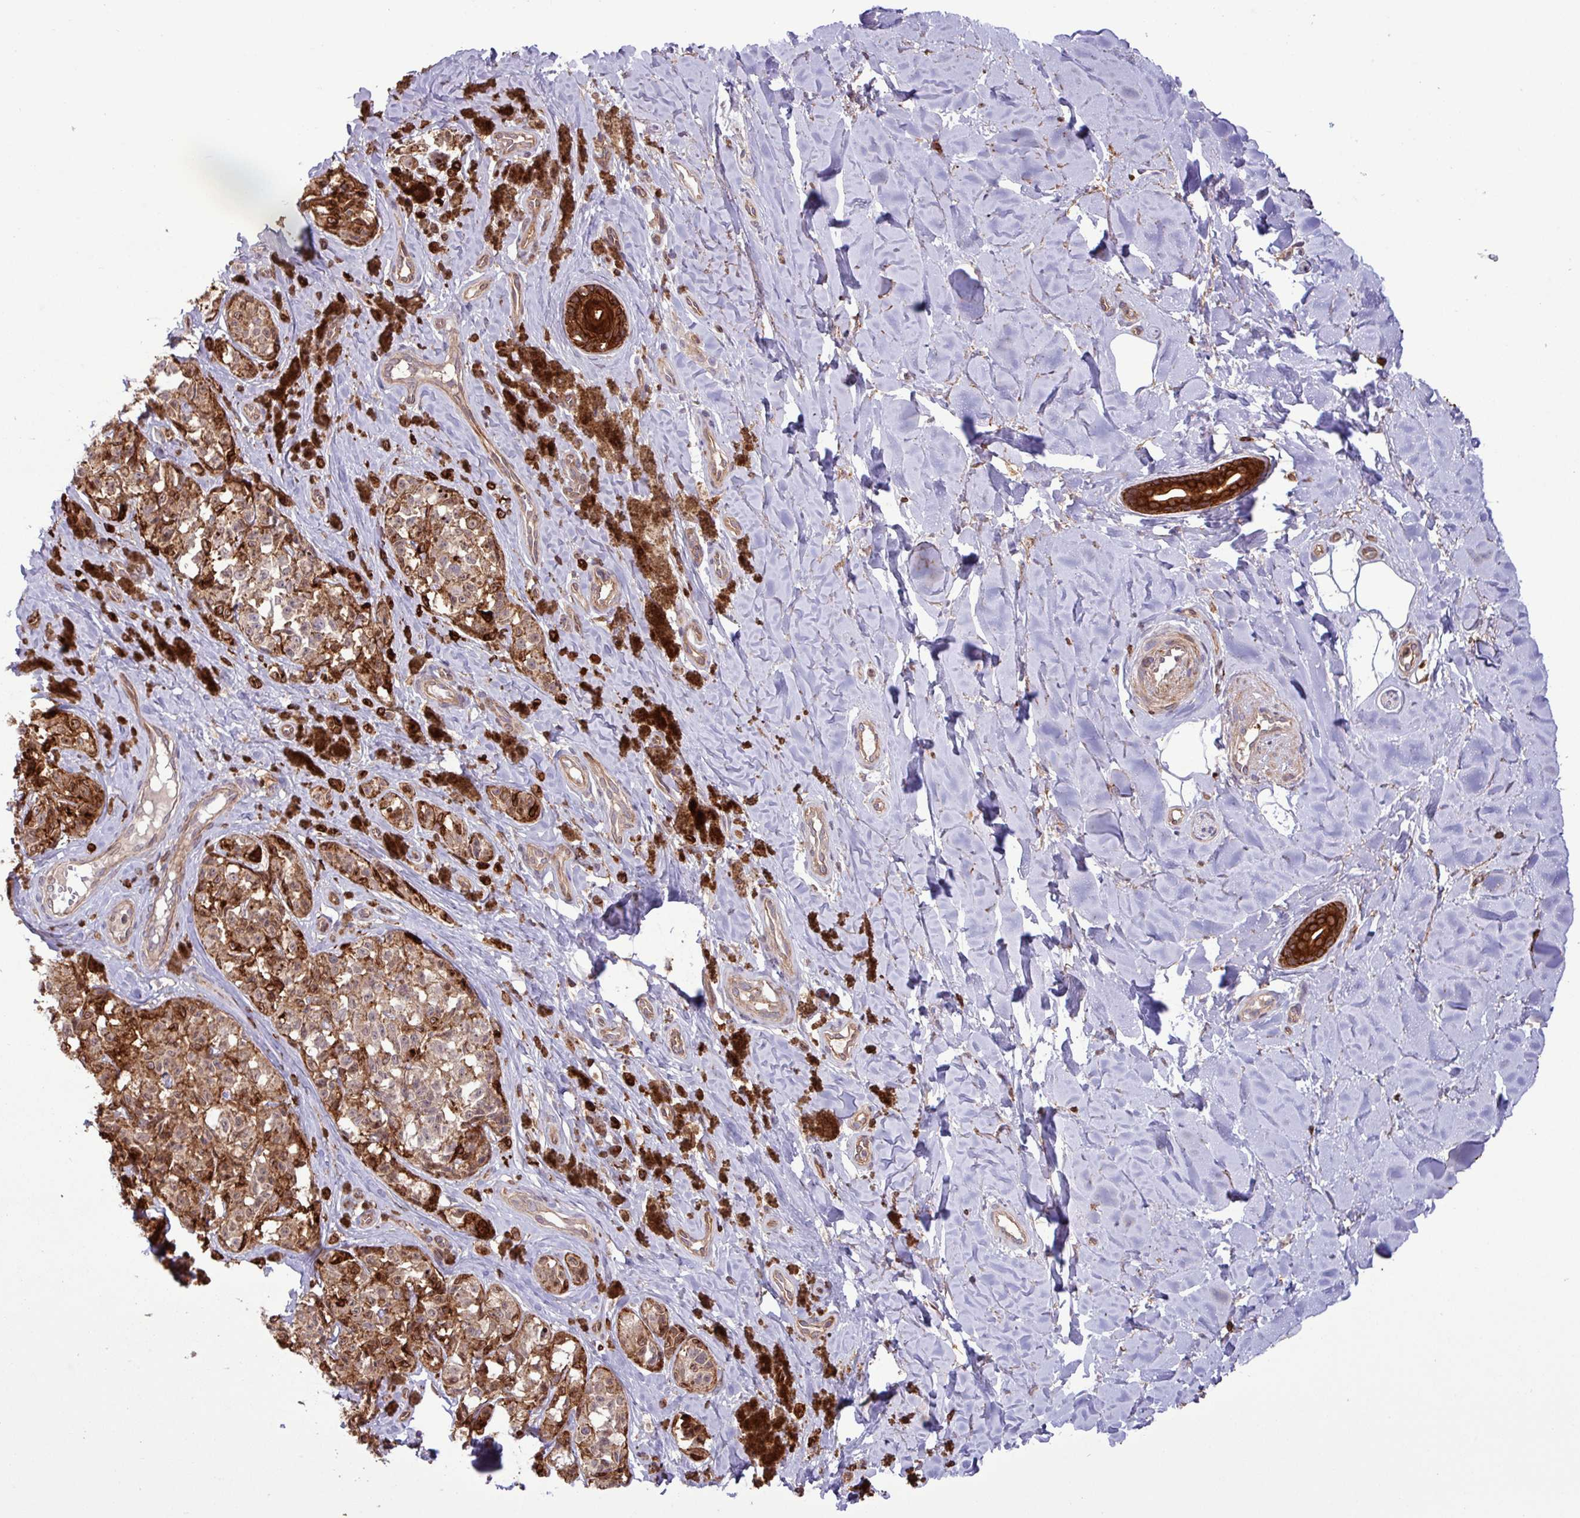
{"staining": {"intensity": "moderate", "quantity": ">75%", "location": "cytoplasmic/membranous"}, "tissue": "melanoma", "cell_type": "Tumor cells", "image_type": "cancer", "snomed": [{"axis": "morphology", "description": "Malignant melanoma, NOS"}, {"axis": "topography", "description": "Skin"}], "caption": "Human melanoma stained for a protein (brown) demonstrates moderate cytoplasmic/membranous positive expression in about >75% of tumor cells.", "gene": "CNTRL", "patient": {"sex": "female", "age": 65}}